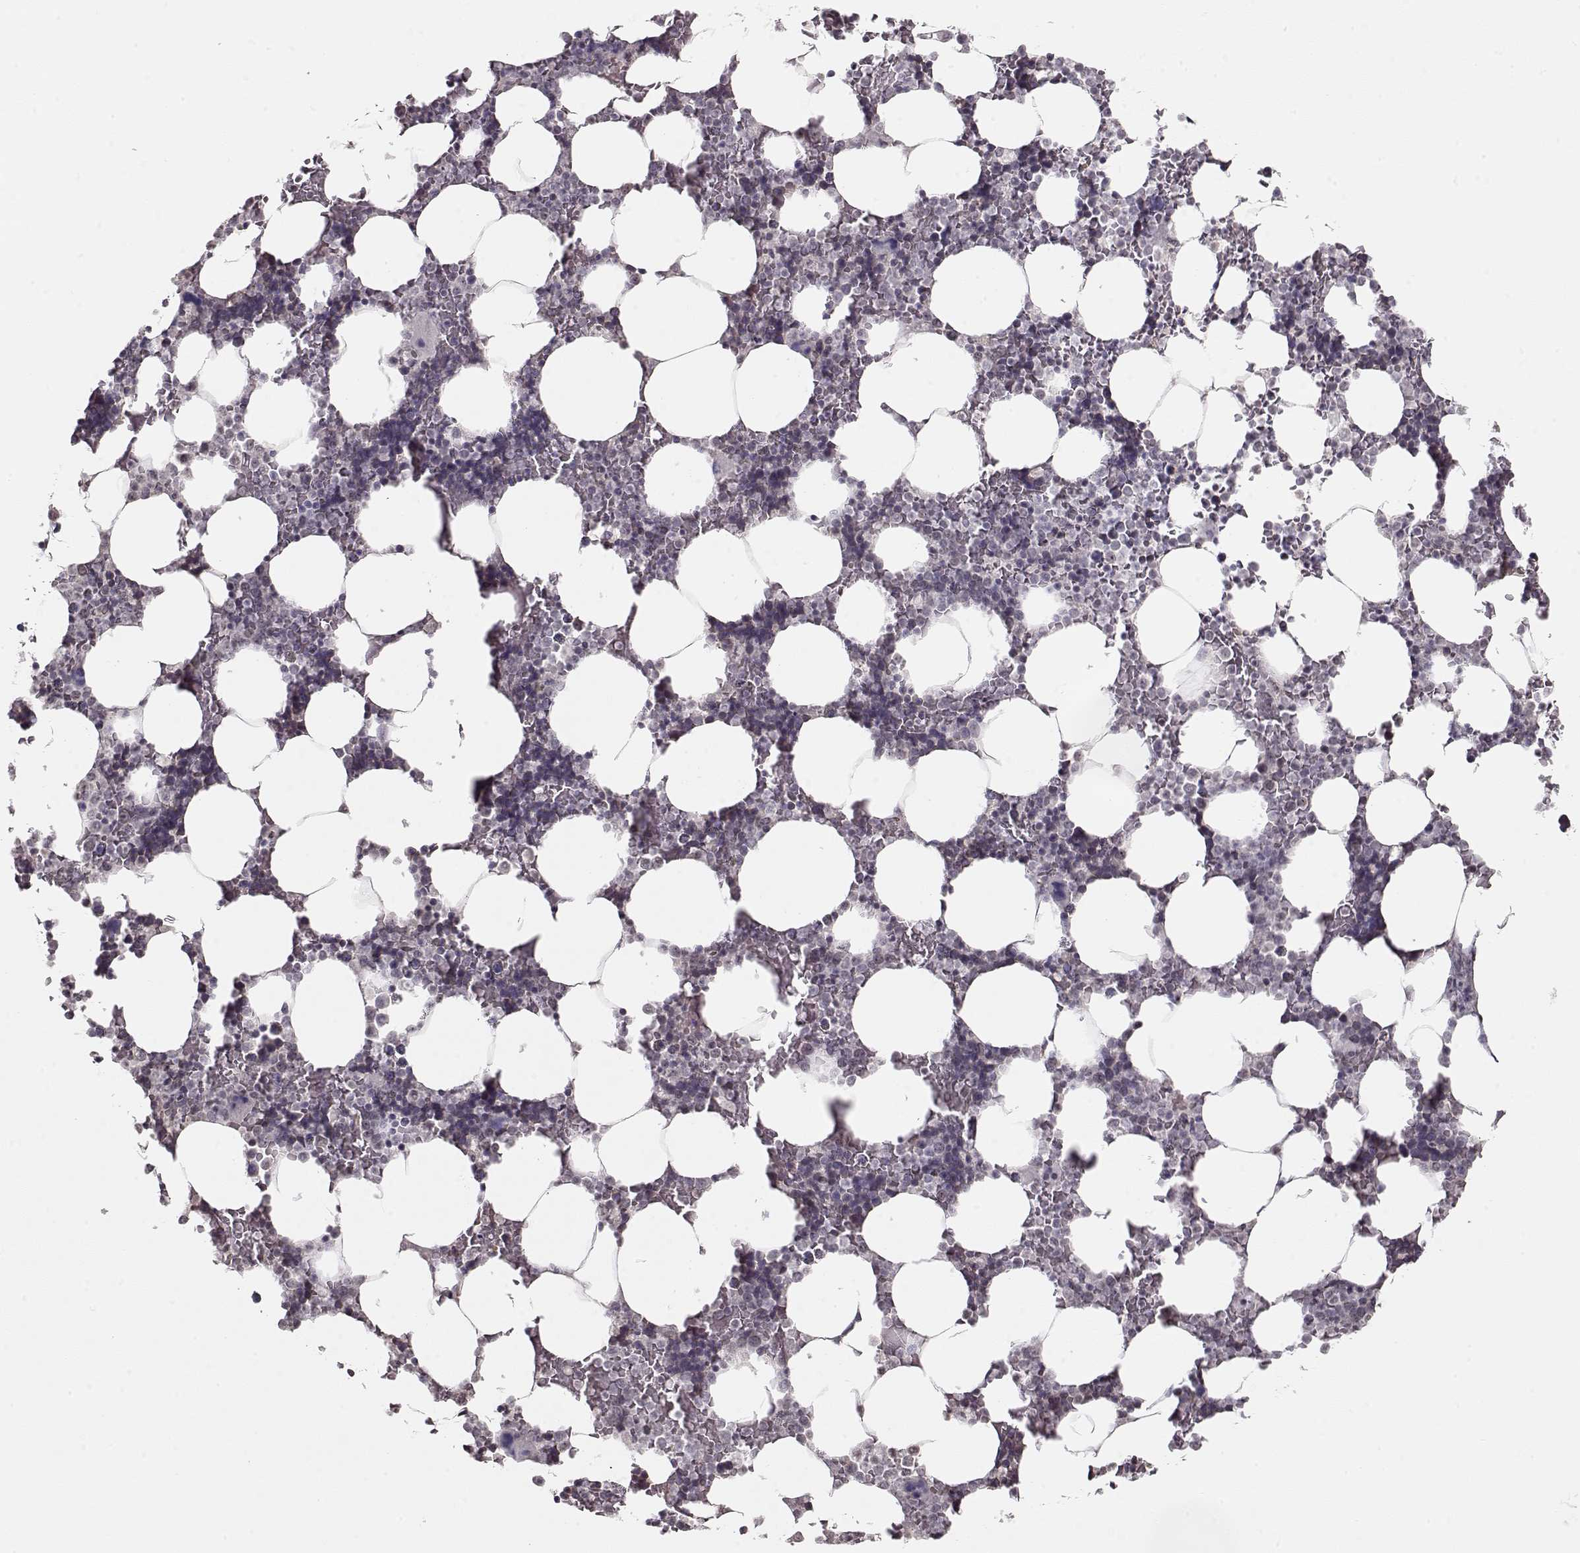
{"staining": {"intensity": "negative", "quantity": "none", "location": "none"}, "tissue": "bone marrow", "cell_type": "Hematopoietic cells", "image_type": "normal", "snomed": [{"axis": "morphology", "description": "Normal tissue, NOS"}, {"axis": "topography", "description": "Bone marrow"}], "caption": "A photomicrograph of human bone marrow is negative for staining in hematopoietic cells. (Stains: DAB immunohistochemistry (IHC) with hematoxylin counter stain, Microscopy: brightfield microscopy at high magnification).", "gene": "PCP4", "patient": {"sex": "male", "age": 51}}